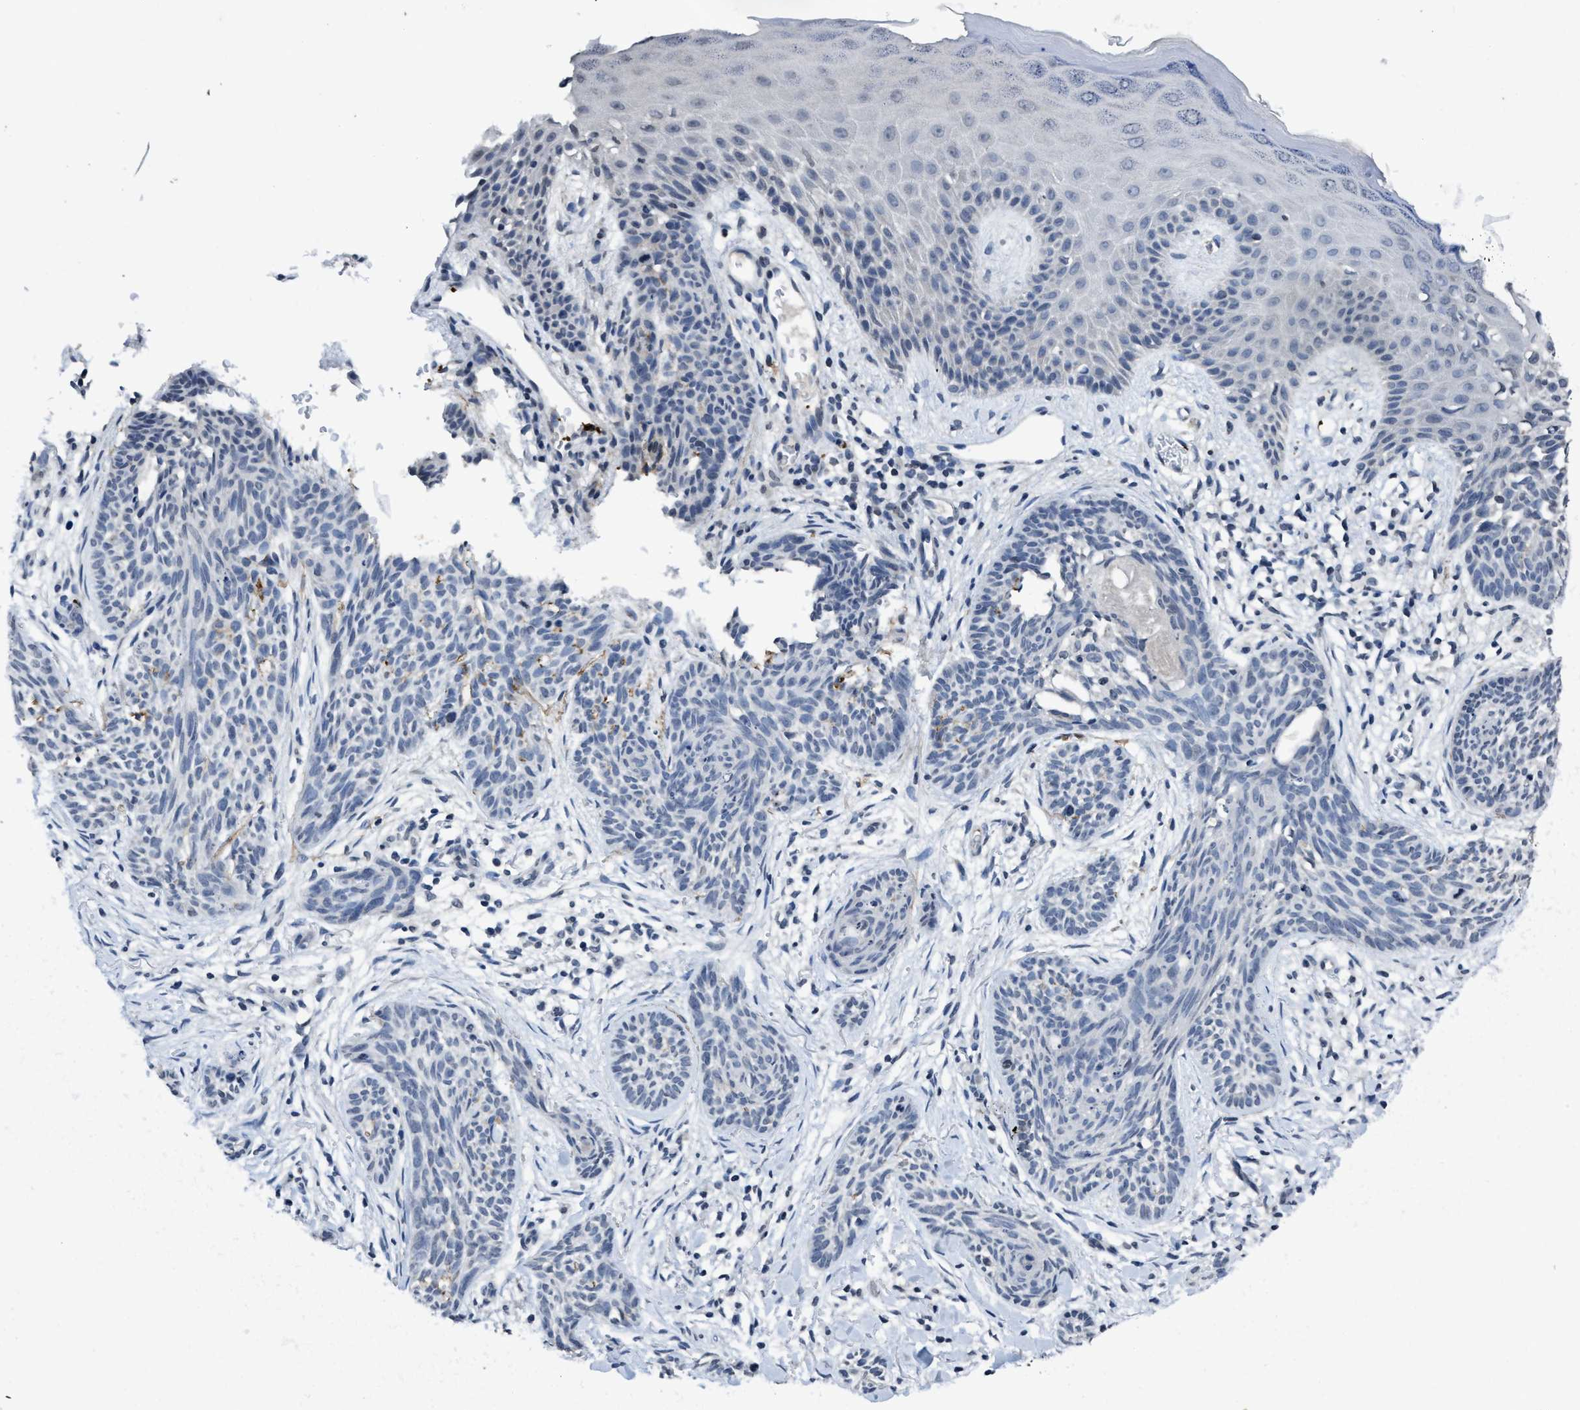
{"staining": {"intensity": "negative", "quantity": "none", "location": "none"}, "tissue": "skin cancer", "cell_type": "Tumor cells", "image_type": "cancer", "snomed": [{"axis": "morphology", "description": "Basal cell carcinoma"}, {"axis": "topography", "description": "Skin"}], "caption": "A micrograph of skin cancer (basal cell carcinoma) stained for a protein reveals no brown staining in tumor cells.", "gene": "ITGA2B", "patient": {"sex": "female", "age": 59}}